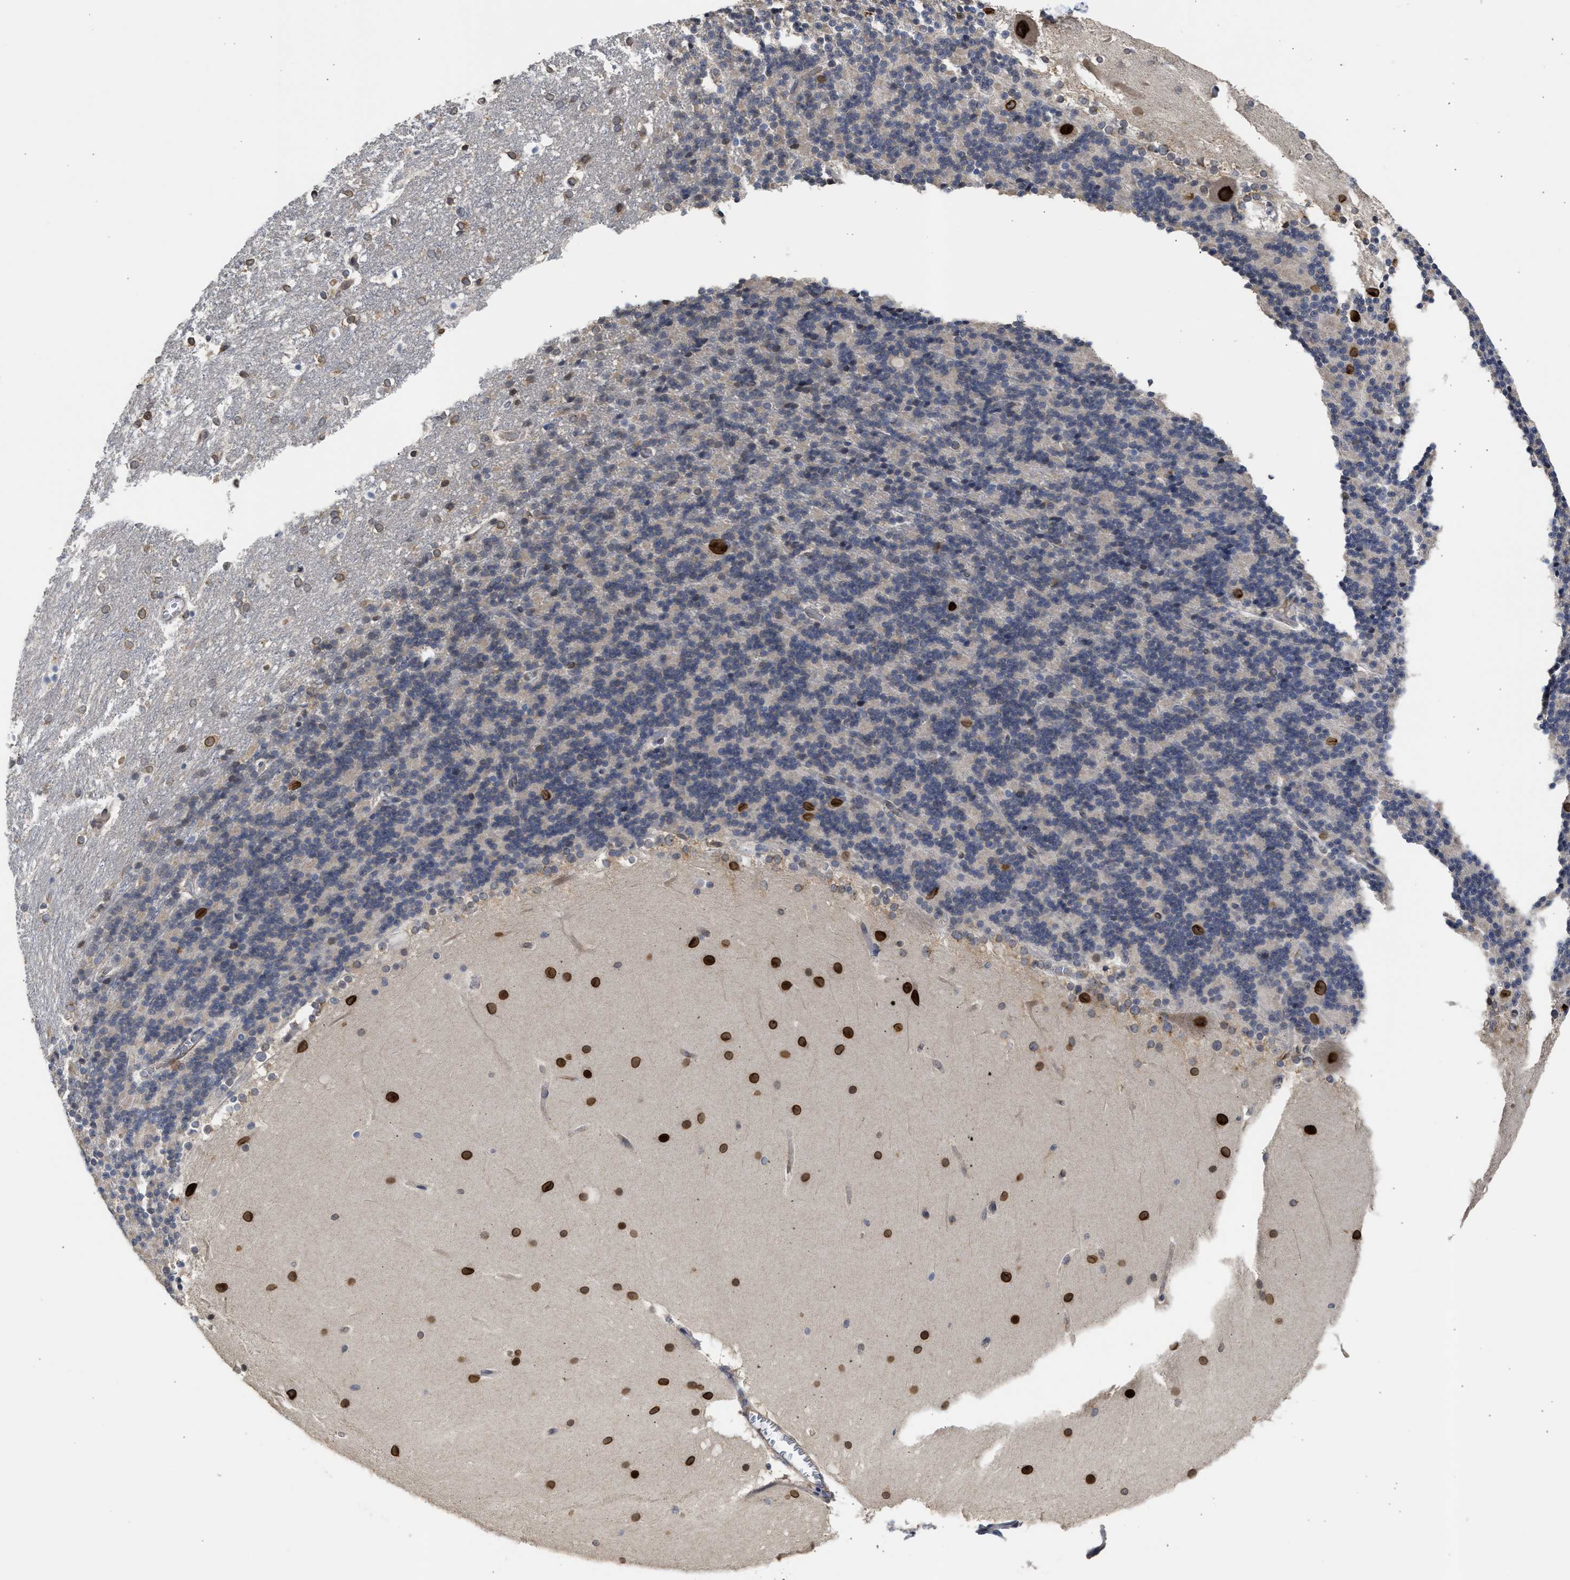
{"staining": {"intensity": "negative", "quantity": "none", "location": "none"}, "tissue": "cerebellum", "cell_type": "Cells in granular layer", "image_type": "normal", "snomed": [{"axis": "morphology", "description": "Normal tissue, NOS"}, {"axis": "topography", "description": "Cerebellum"}], "caption": "Human cerebellum stained for a protein using immunohistochemistry (IHC) demonstrates no staining in cells in granular layer.", "gene": "DNAJC1", "patient": {"sex": "female", "age": 19}}